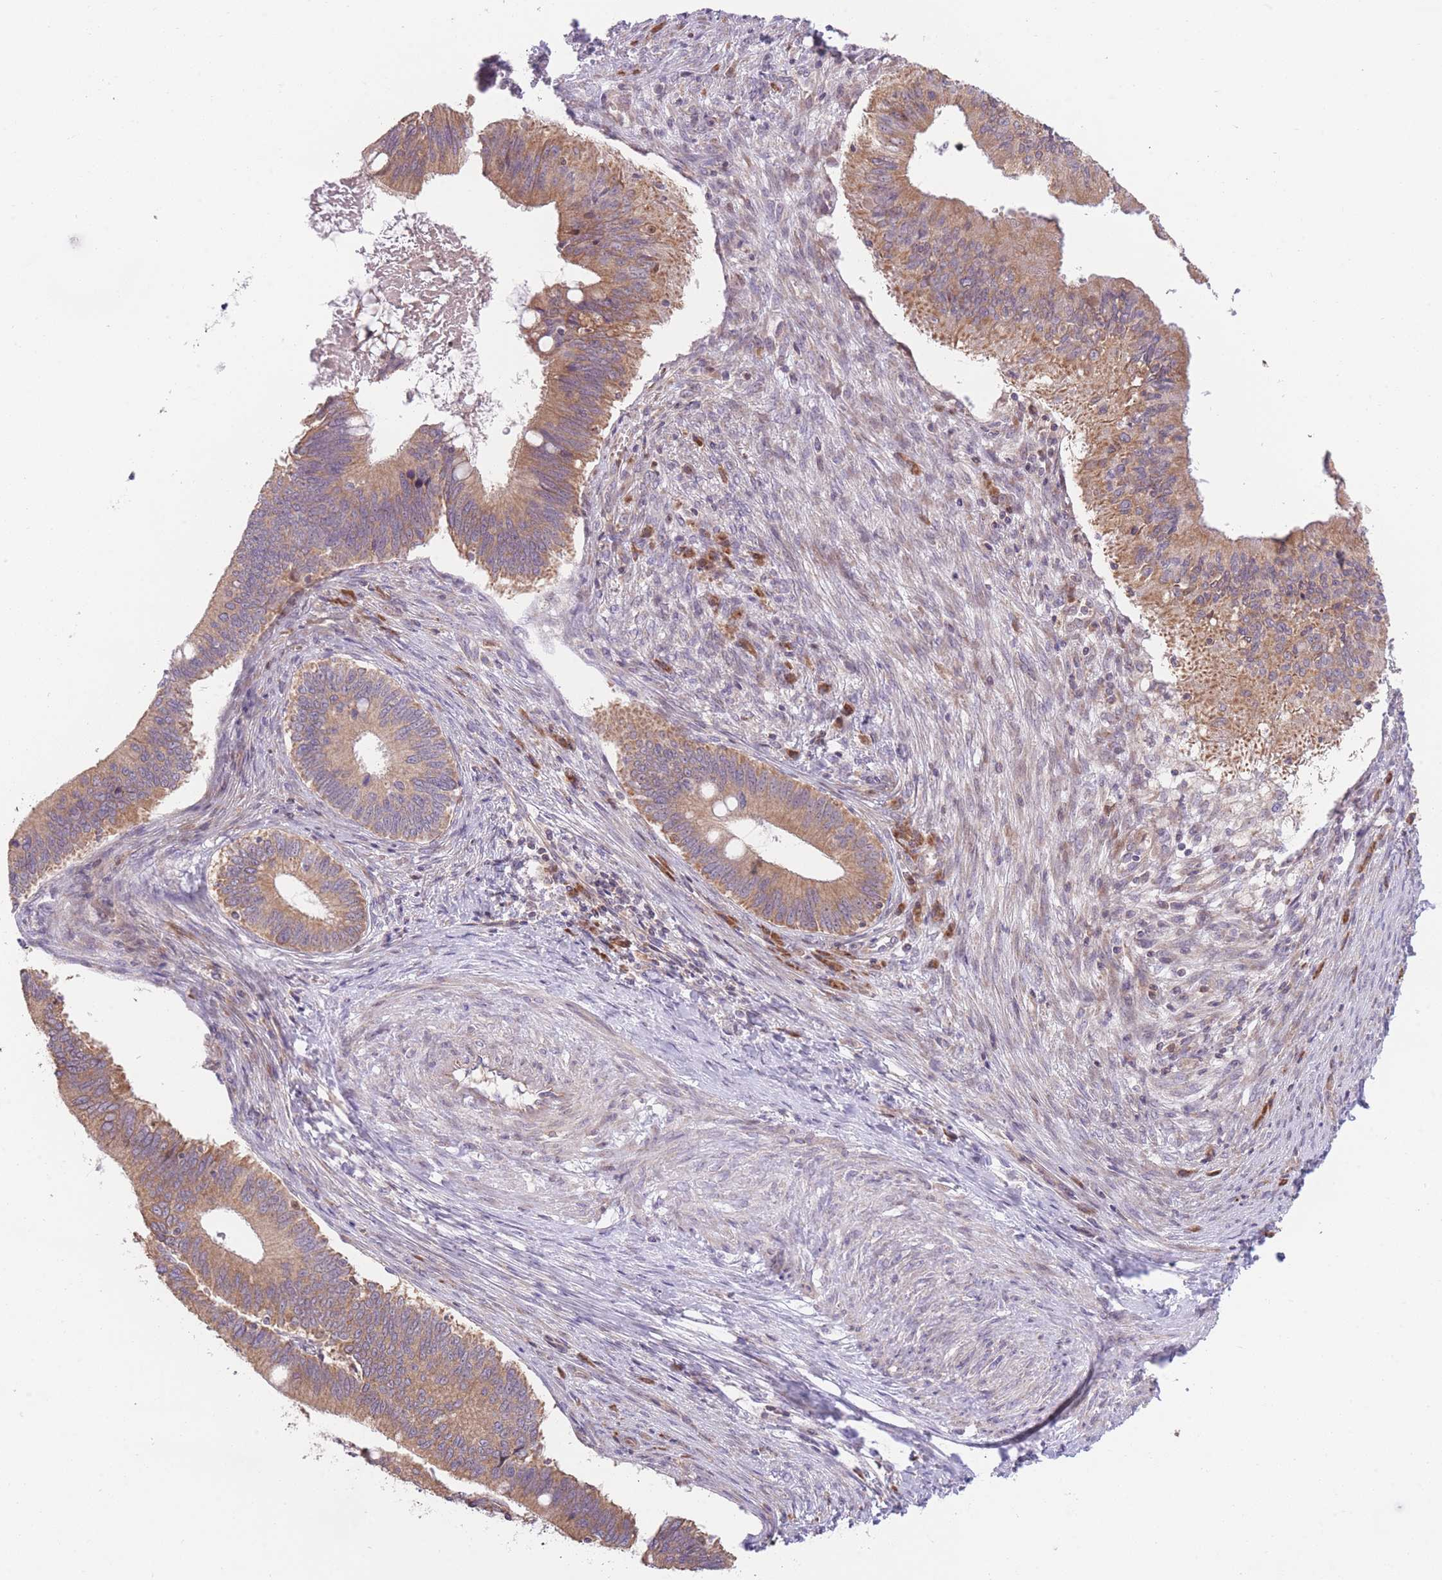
{"staining": {"intensity": "moderate", "quantity": ">75%", "location": "cytoplasmic/membranous"}, "tissue": "cervical cancer", "cell_type": "Tumor cells", "image_type": "cancer", "snomed": [{"axis": "morphology", "description": "Adenocarcinoma, NOS"}, {"axis": "topography", "description": "Cervix"}], "caption": "Approximately >75% of tumor cells in adenocarcinoma (cervical) show moderate cytoplasmic/membranous protein expression as visualized by brown immunohistochemical staining.", "gene": "BOLA2B", "patient": {"sex": "female", "age": 42}}